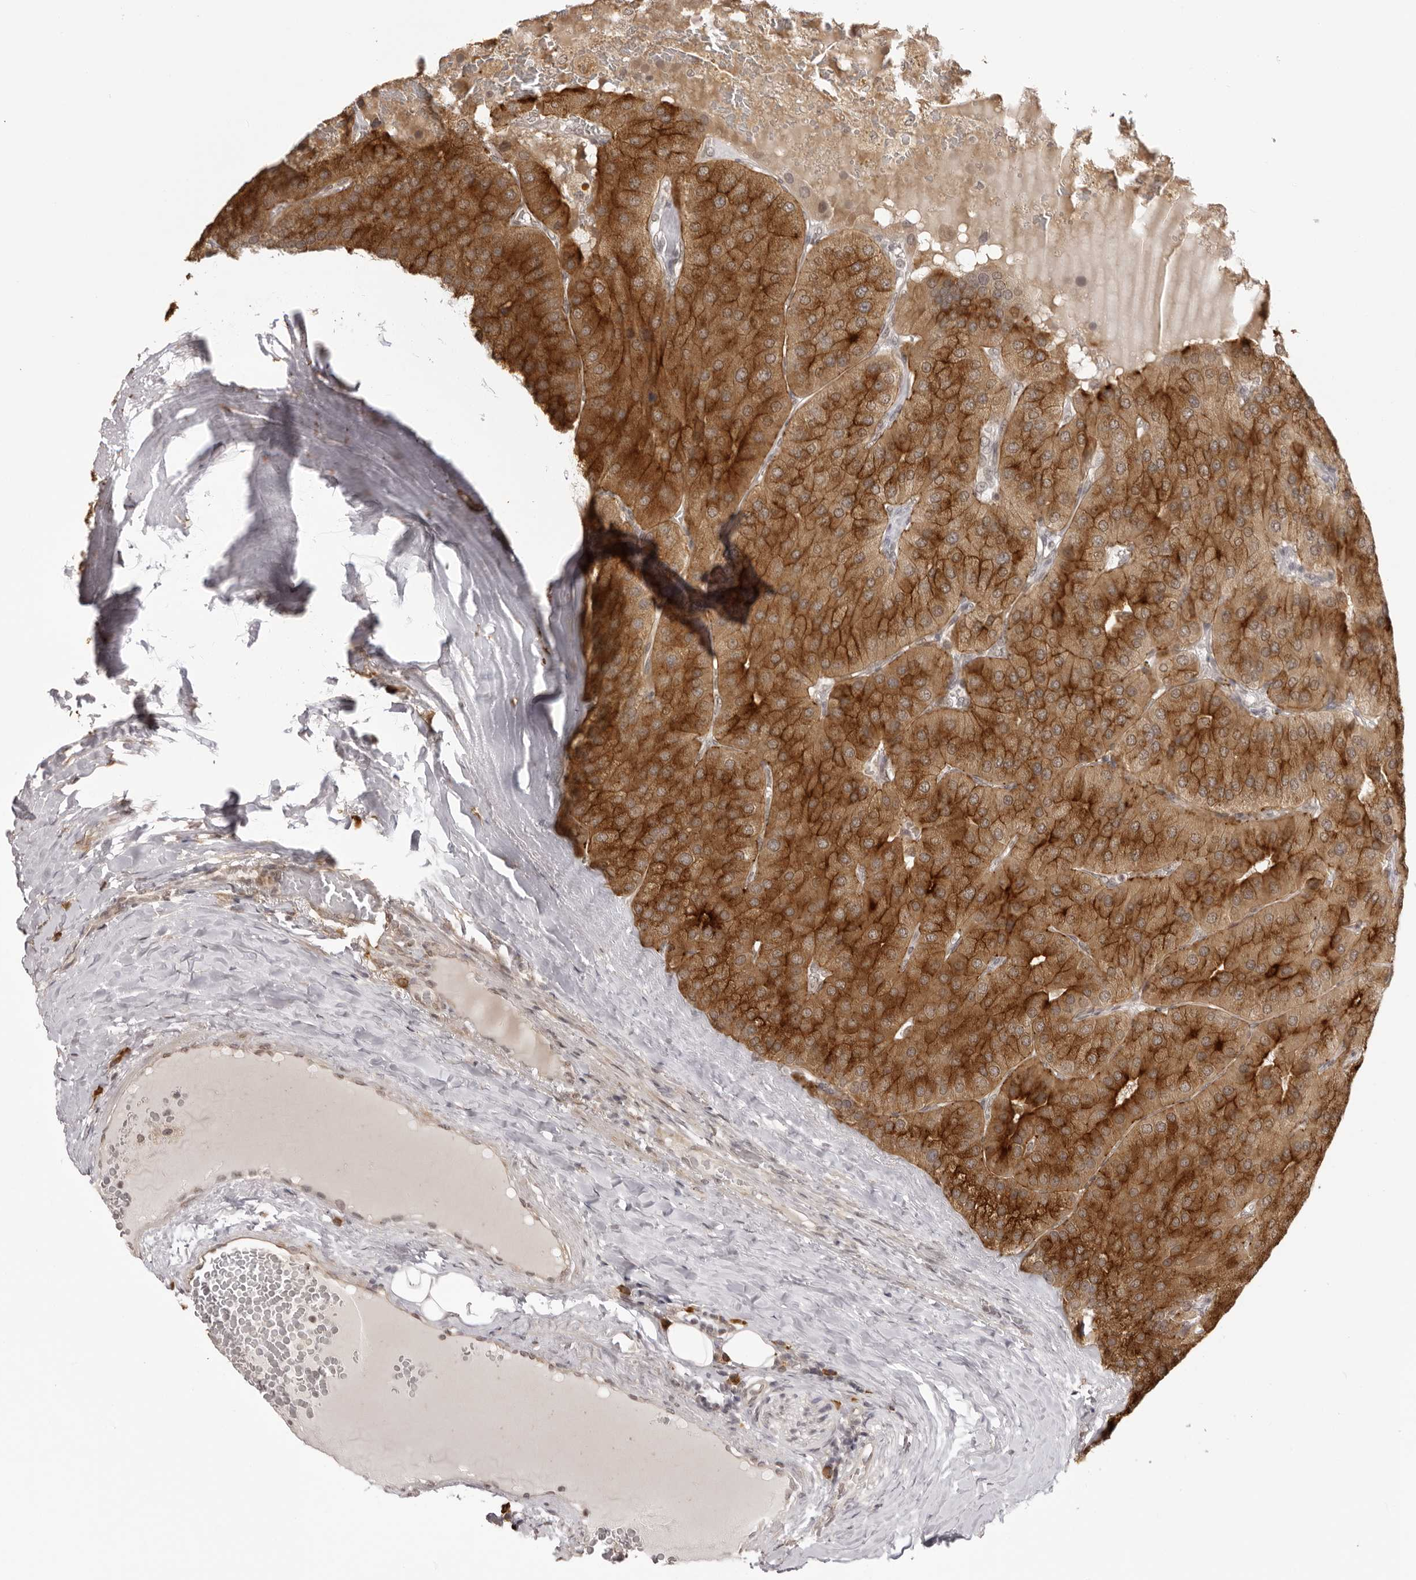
{"staining": {"intensity": "moderate", "quantity": ">75%", "location": "cytoplasmic/membranous"}, "tissue": "parathyroid gland", "cell_type": "Glandular cells", "image_type": "normal", "snomed": [{"axis": "morphology", "description": "Normal tissue, NOS"}, {"axis": "morphology", "description": "Adenoma, NOS"}, {"axis": "topography", "description": "Parathyroid gland"}], "caption": "Glandular cells show moderate cytoplasmic/membranous staining in approximately >75% of cells in unremarkable parathyroid gland.", "gene": "ZC3H11A", "patient": {"sex": "female", "age": 86}}